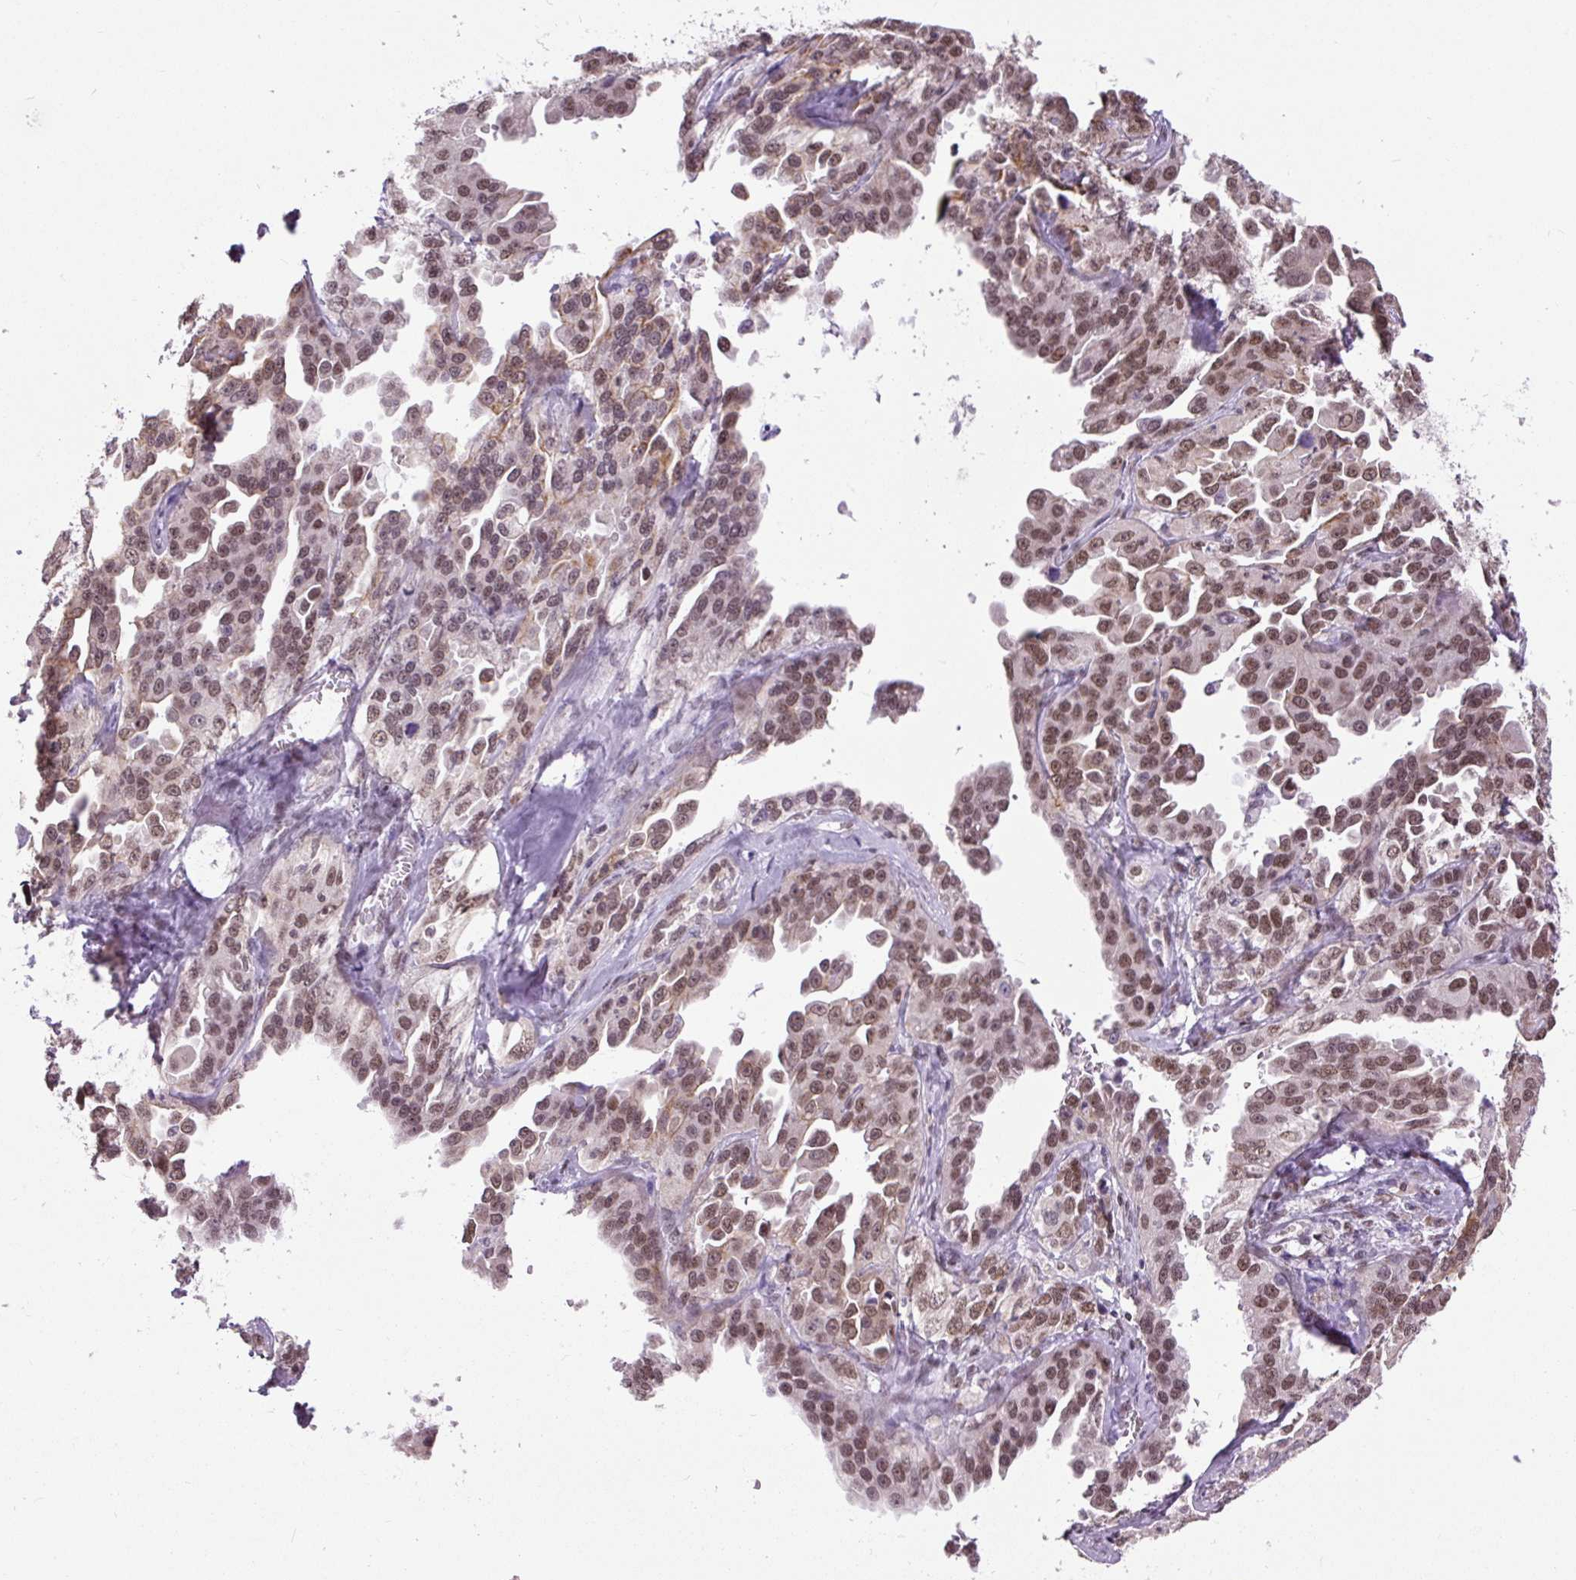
{"staining": {"intensity": "moderate", "quantity": ">75%", "location": "nuclear"}, "tissue": "ovarian cancer", "cell_type": "Tumor cells", "image_type": "cancer", "snomed": [{"axis": "morphology", "description": "Cystadenocarcinoma, serous, NOS"}, {"axis": "topography", "description": "Ovary"}], "caption": "DAB immunohistochemical staining of human serous cystadenocarcinoma (ovarian) demonstrates moderate nuclear protein staining in about >75% of tumor cells.", "gene": "ZNF672", "patient": {"sex": "female", "age": 75}}